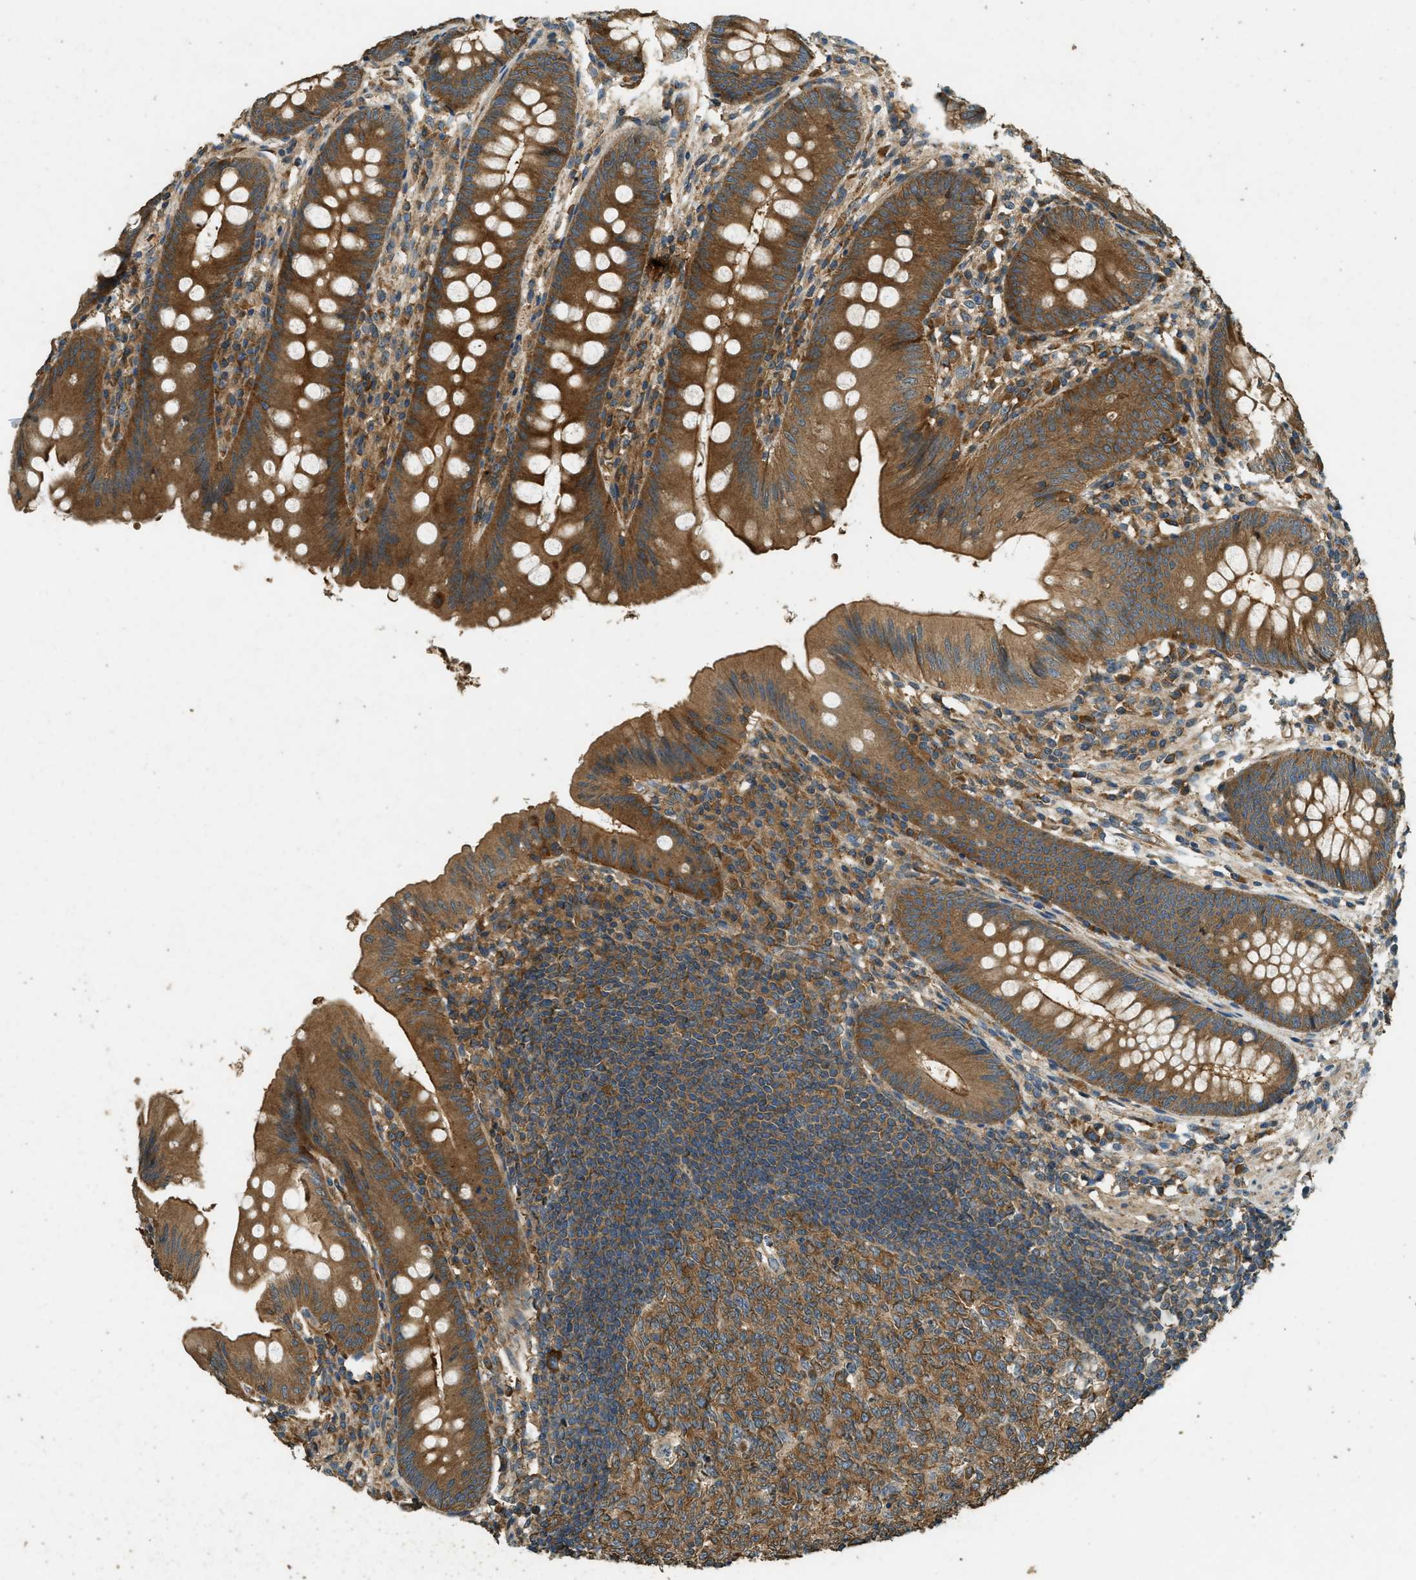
{"staining": {"intensity": "moderate", "quantity": ">75%", "location": "cytoplasmic/membranous"}, "tissue": "appendix", "cell_type": "Glandular cells", "image_type": "normal", "snomed": [{"axis": "morphology", "description": "Normal tissue, NOS"}, {"axis": "topography", "description": "Appendix"}], "caption": "This photomicrograph shows benign appendix stained with IHC to label a protein in brown. The cytoplasmic/membranous of glandular cells show moderate positivity for the protein. Nuclei are counter-stained blue.", "gene": "MARS1", "patient": {"sex": "male", "age": 56}}